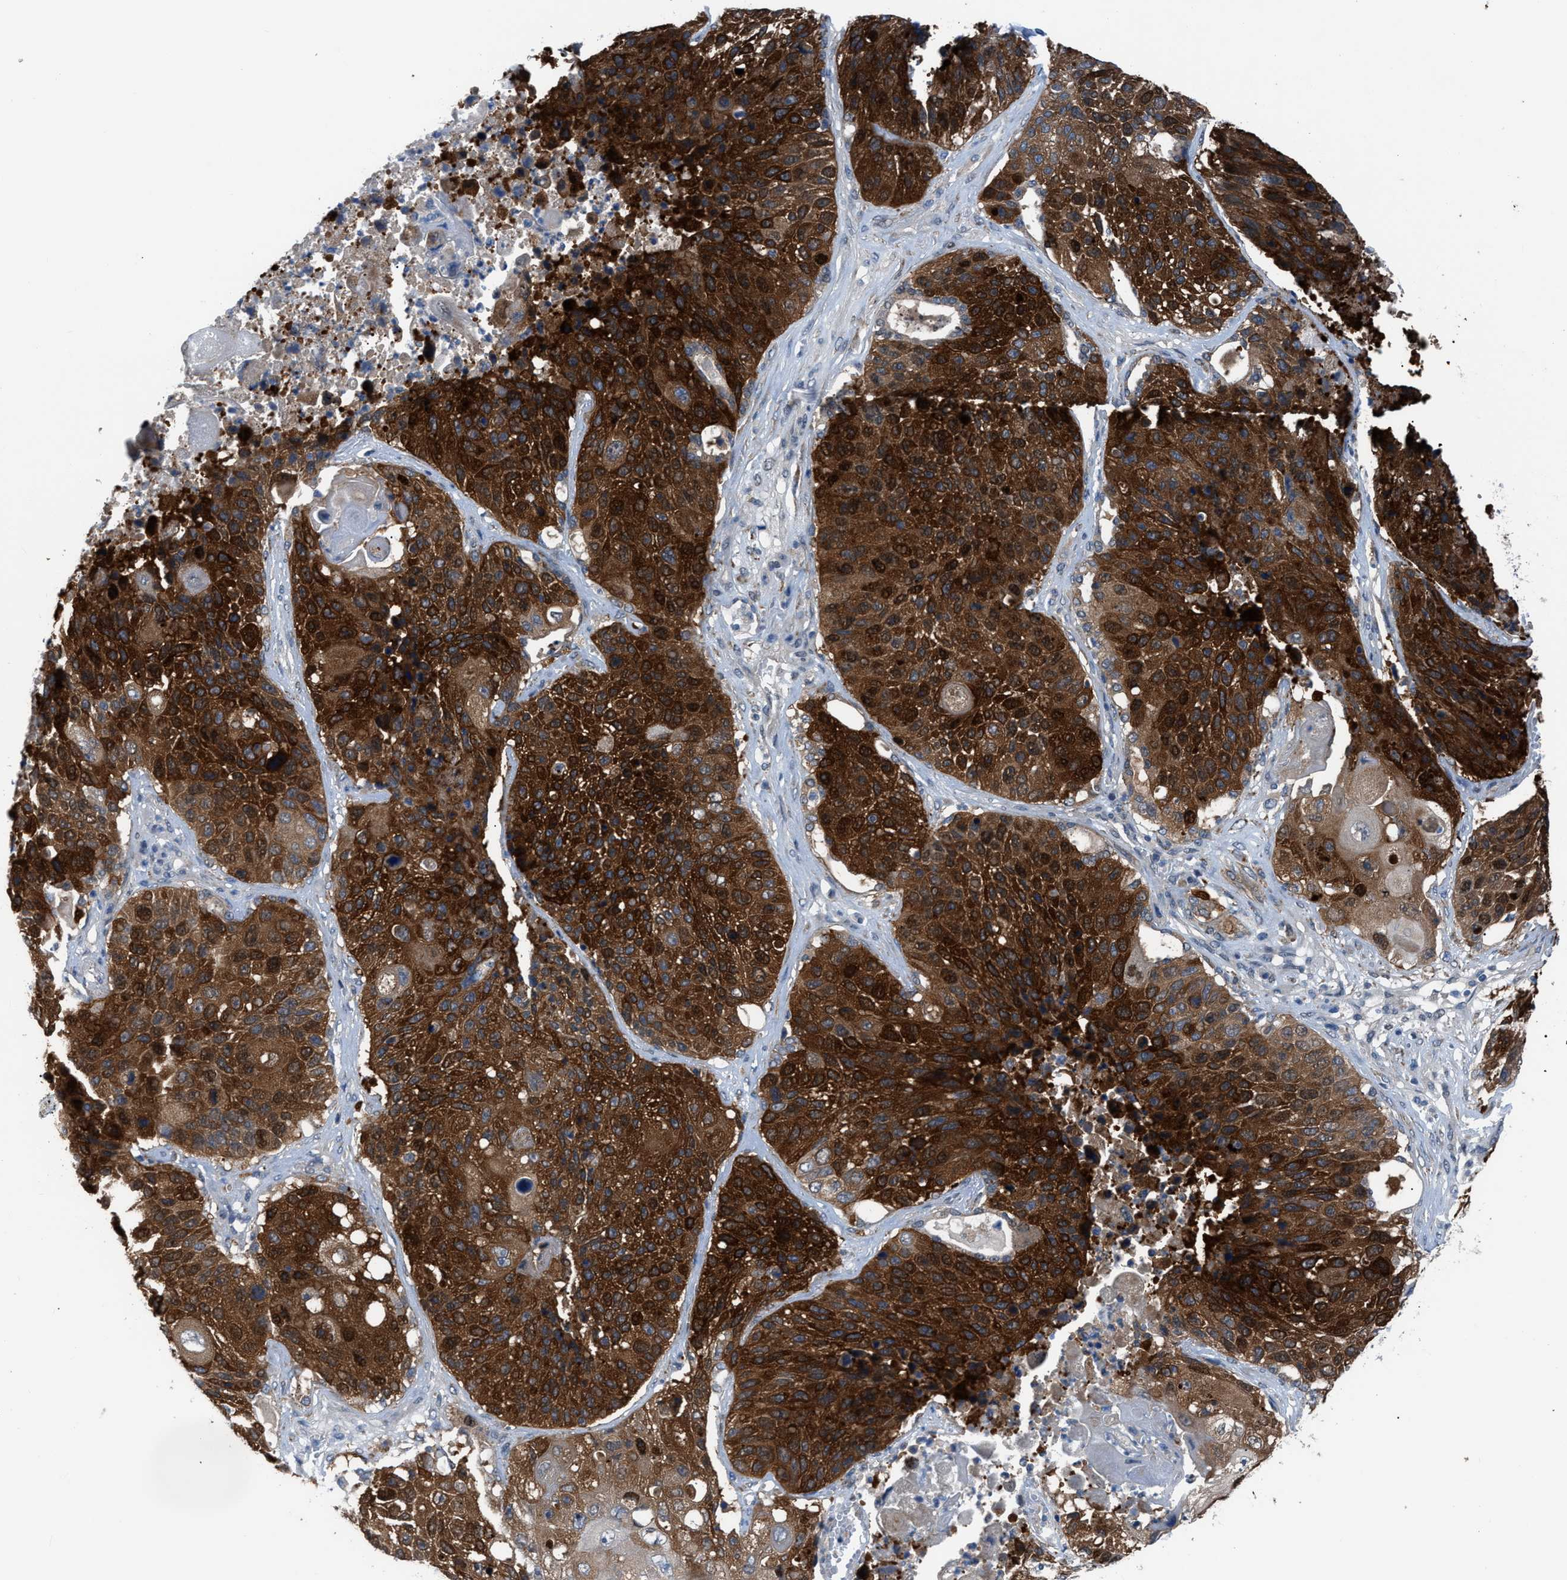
{"staining": {"intensity": "strong", "quantity": ">75%", "location": "cytoplasmic/membranous,nuclear"}, "tissue": "lung cancer", "cell_type": "Tumor cells", "image_type": "cancer", "snomed": [{"axis": "morphology", "description": "Squamous cell carcinoma, NOS"}, {"axis": "topography", "description": "Lung"}], "caption": "Human lung cancer (squamous cell carcinoma) stained with a protein marker exhibits strong staining in tumor cells.", "gene": "TMEM45B", "patient": {"sex": "male", "age": 61}}